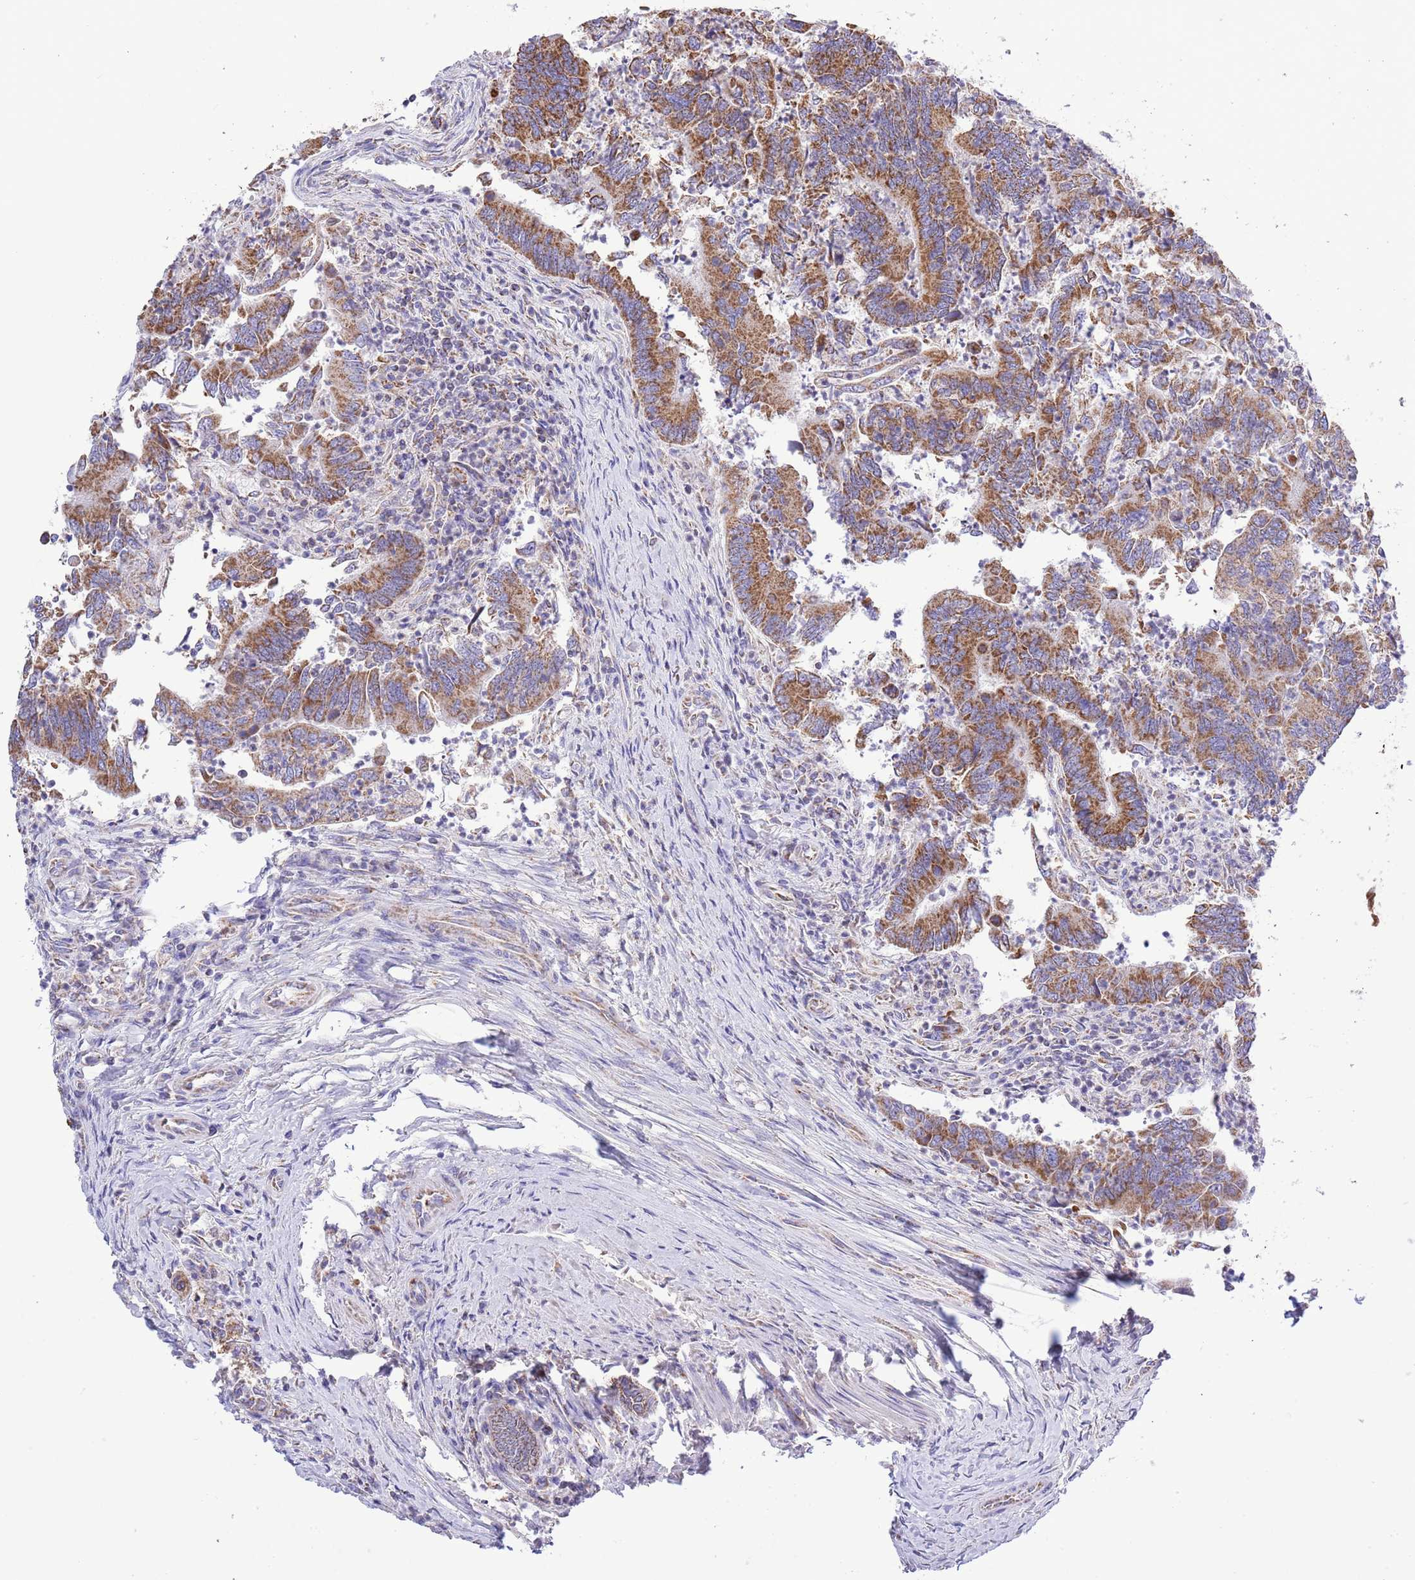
{"staining": {"intensity": "moderate", "quantity": ">75%", "location": "cytoplasmic/membranous"}, "tissue": "colorectal cancer", "cell_type": "Tumor cells", "image_type": "cancer", "snomed": [{"axis": "morphology", "description": "Adenocarcinoma, NOS"}, {"axis": "topography", "description": "Colon"}], "caption": "Colorectal cancer tissue reveals moderate cytoplasmic/membranous expression in approximately >75% of tumor cells", "gene": "TEKTIP1", "patient": {"sex": "female", "age": 67}}